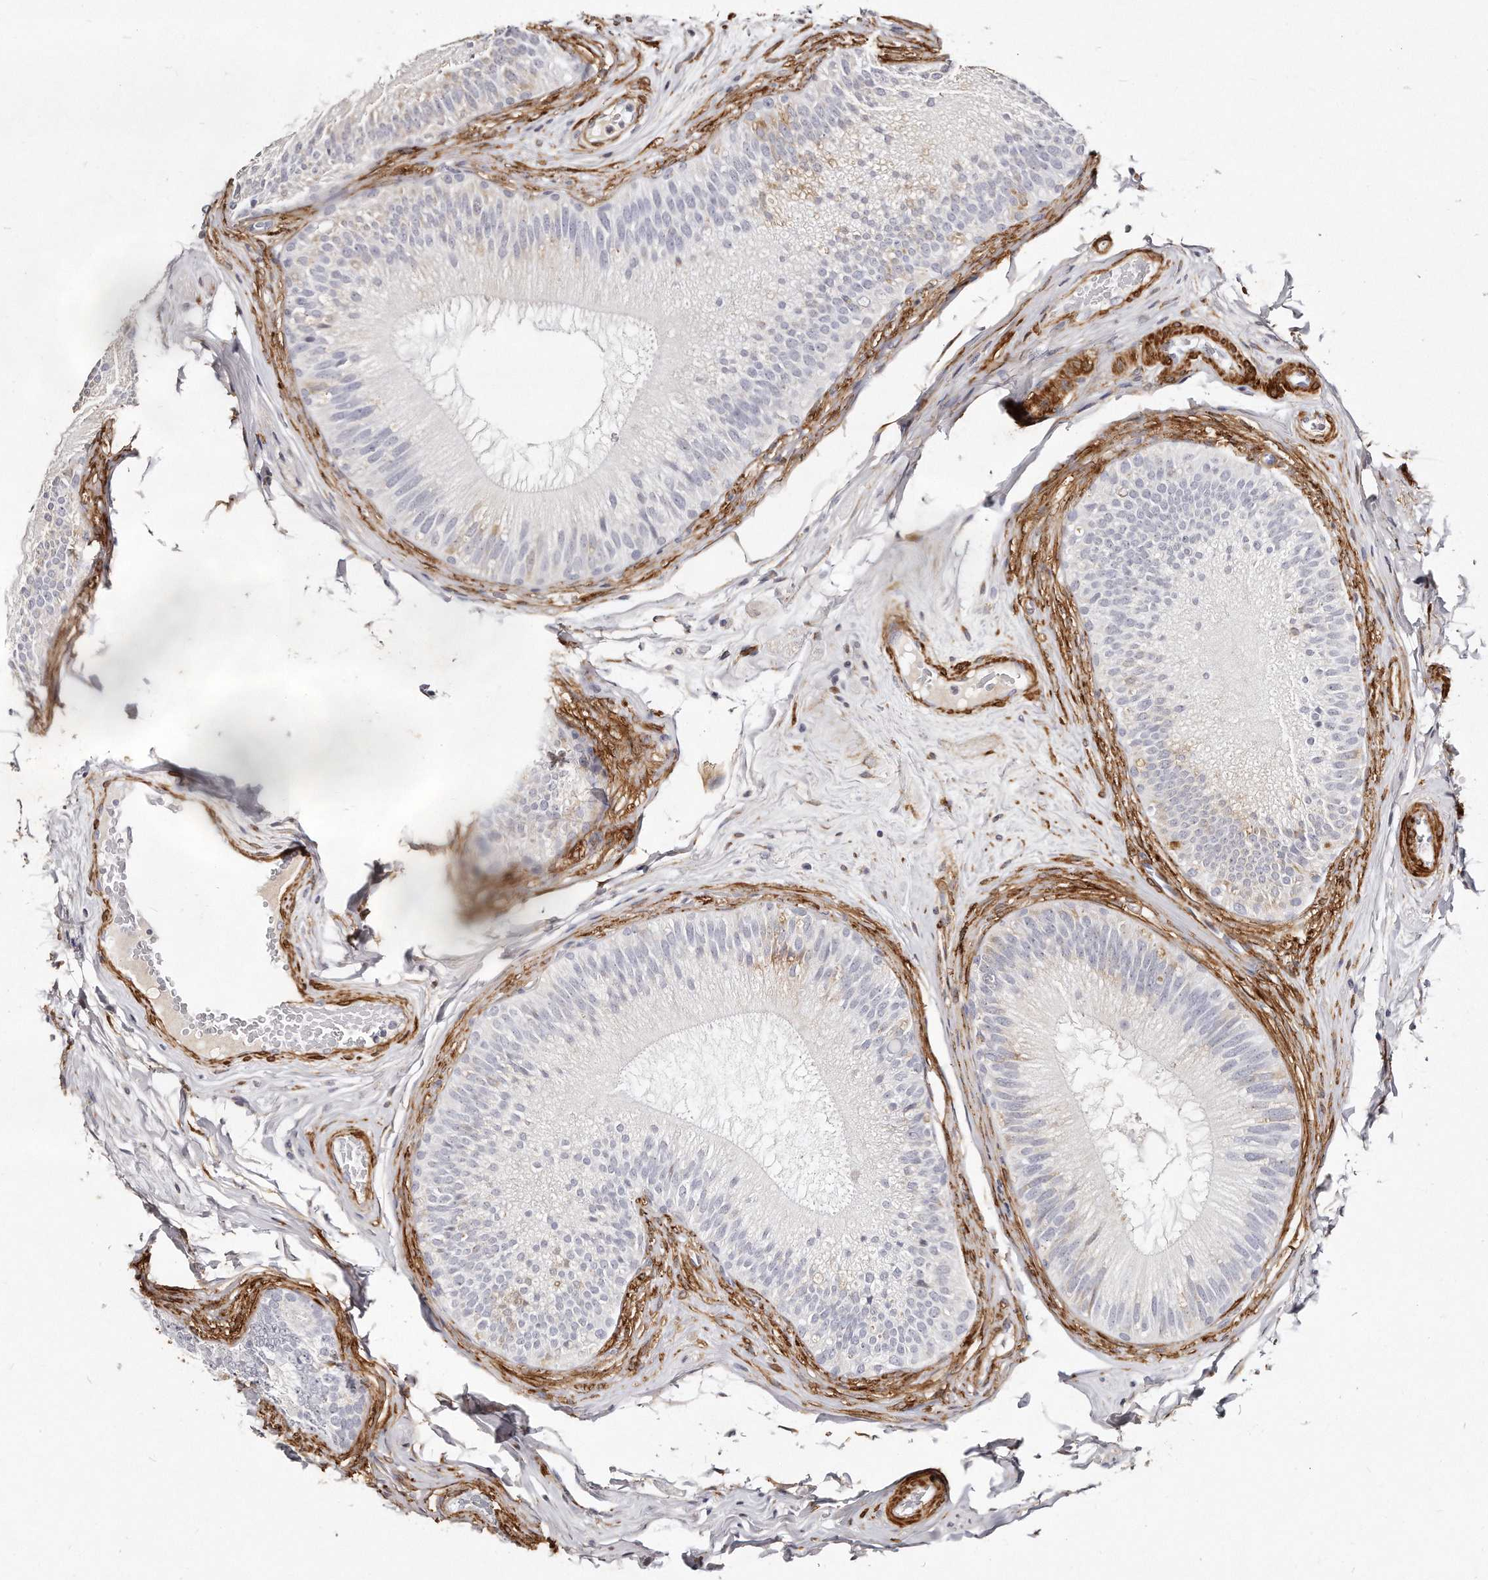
{"staining": {"intensity": "negative", "quantity": "none", "location": "none"}, "tissue": "epididymis", "cell_type": "Glandular cells", "image_type": "normal", "snomed": [{"axis": "morphology", "description": "Normal tissue, NOS"}, {"axis": "topography", "description": "Epididymis"}], "caption": "The histopathology image shows no significant staining in glandular cells of epididymis. (Stains: DAB (3,3'-diaminobenzidine) immunohistochemistry (IHC) with hematoxylin counter stain, Microscopy: brightfield microscopy at high magnification).", "gene": "LMOD1", "patient": {"sex": "male", "age": 45}}